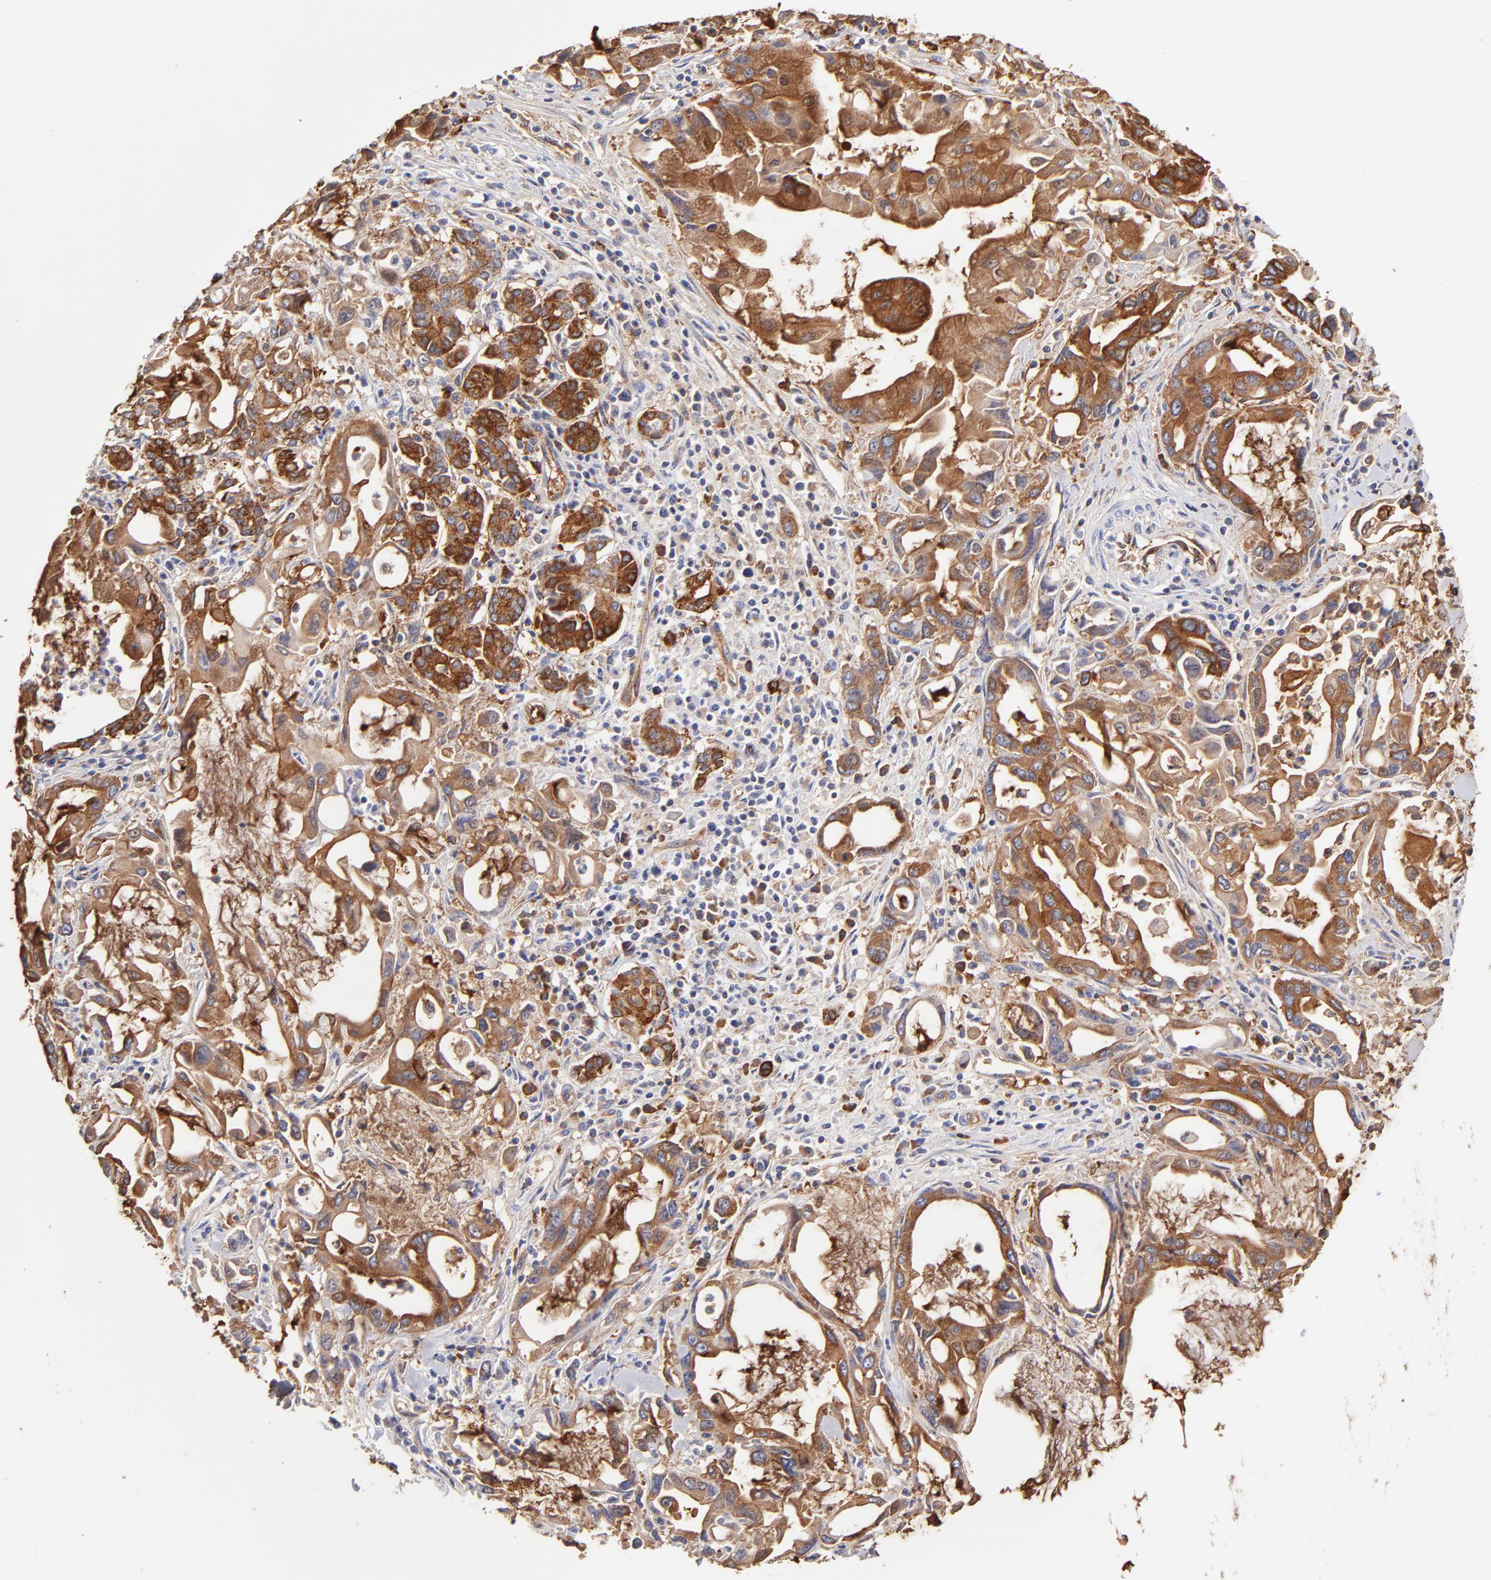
{"staining": {"intensity": "moderate", "quantity": ">75%", "location": "cytoplasmic/membranous"}, "tissue": "pancreatic cancer", "cell_type": "Tumor cells", "image_type": "cancer", "snomed": [{"axis": "morphology", "description": "Adenocarcinoma, NOS"}, {"axis": "topography", "description": "Pancreas"}], "caption": "Immunohistochemistry photomicrograph of neoplastic tissue: pancreatic cancer (adenocarcinoma) stained using immunohistochemistry (IHC) exhibits medium levels of moderate protein expression localized specifically in the cytoplasmic/membranous of tumor cells, appearing as a cytoplasmic/membranous brown color.", "gene": "CD2AP", "patient": {"sex": "female", "age": 57}}